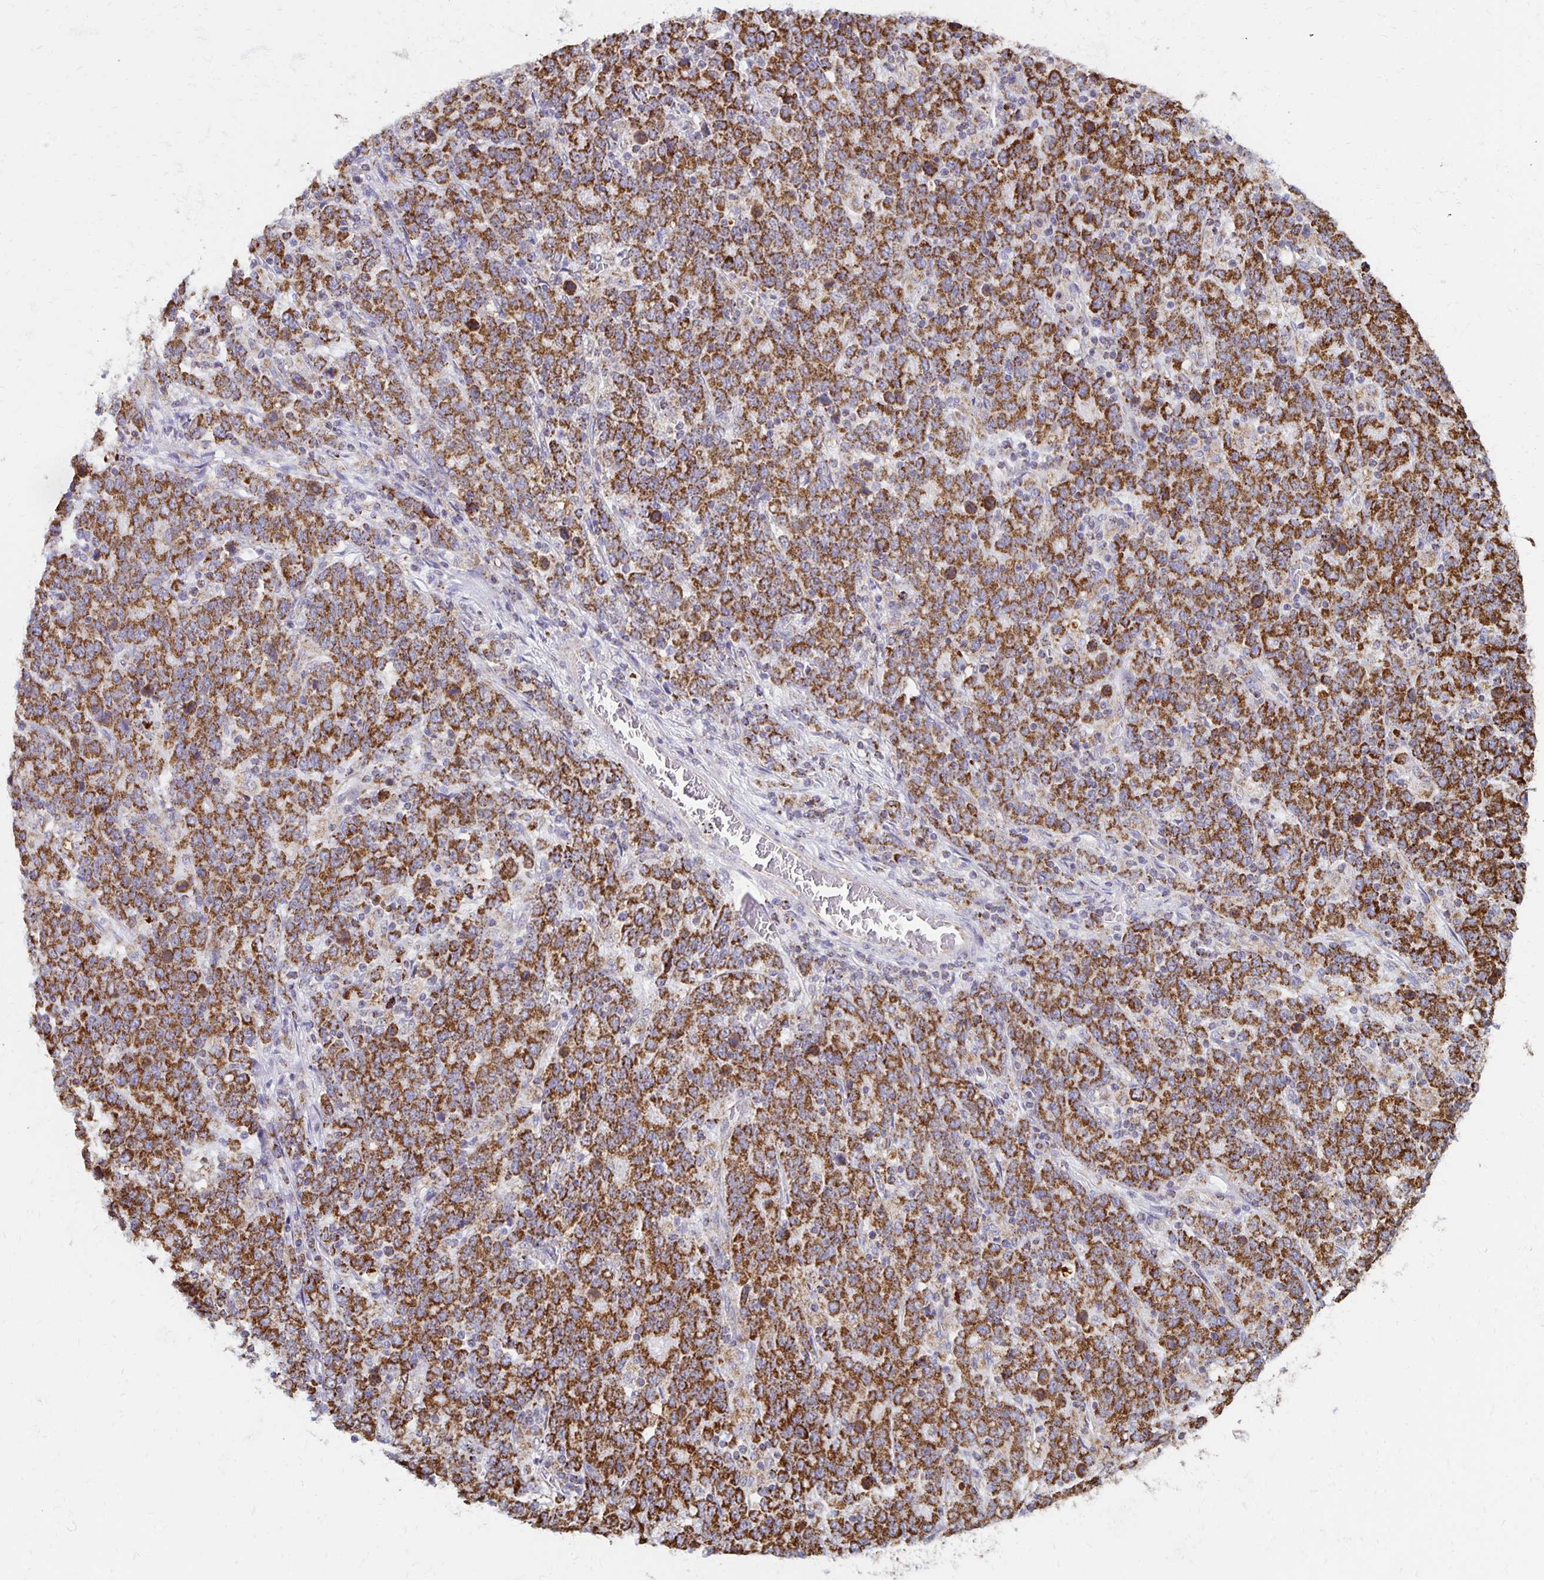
{"staining": {"intensity": "strong", "quantity": ">75%", "location": "cytoplasmic/membranous"}, "tissue": "stomach cancer", "cell_type": "Tumor cells", "image_type": "cancer", "snomed": [{"axis": "morphology", "description": "Adenocarcinoma, NOS"}, {"axis": "topography", "description": "Stomach, upper"}], "caption": "About >75% of tumor cells in adenocarcinoma (stomach) show strong cytoplasmic/membranous protein positivity as visualized by brown immunohistochemical staining.", "gene": "IER3", "patient": {"sex": "male", "age": 69}}